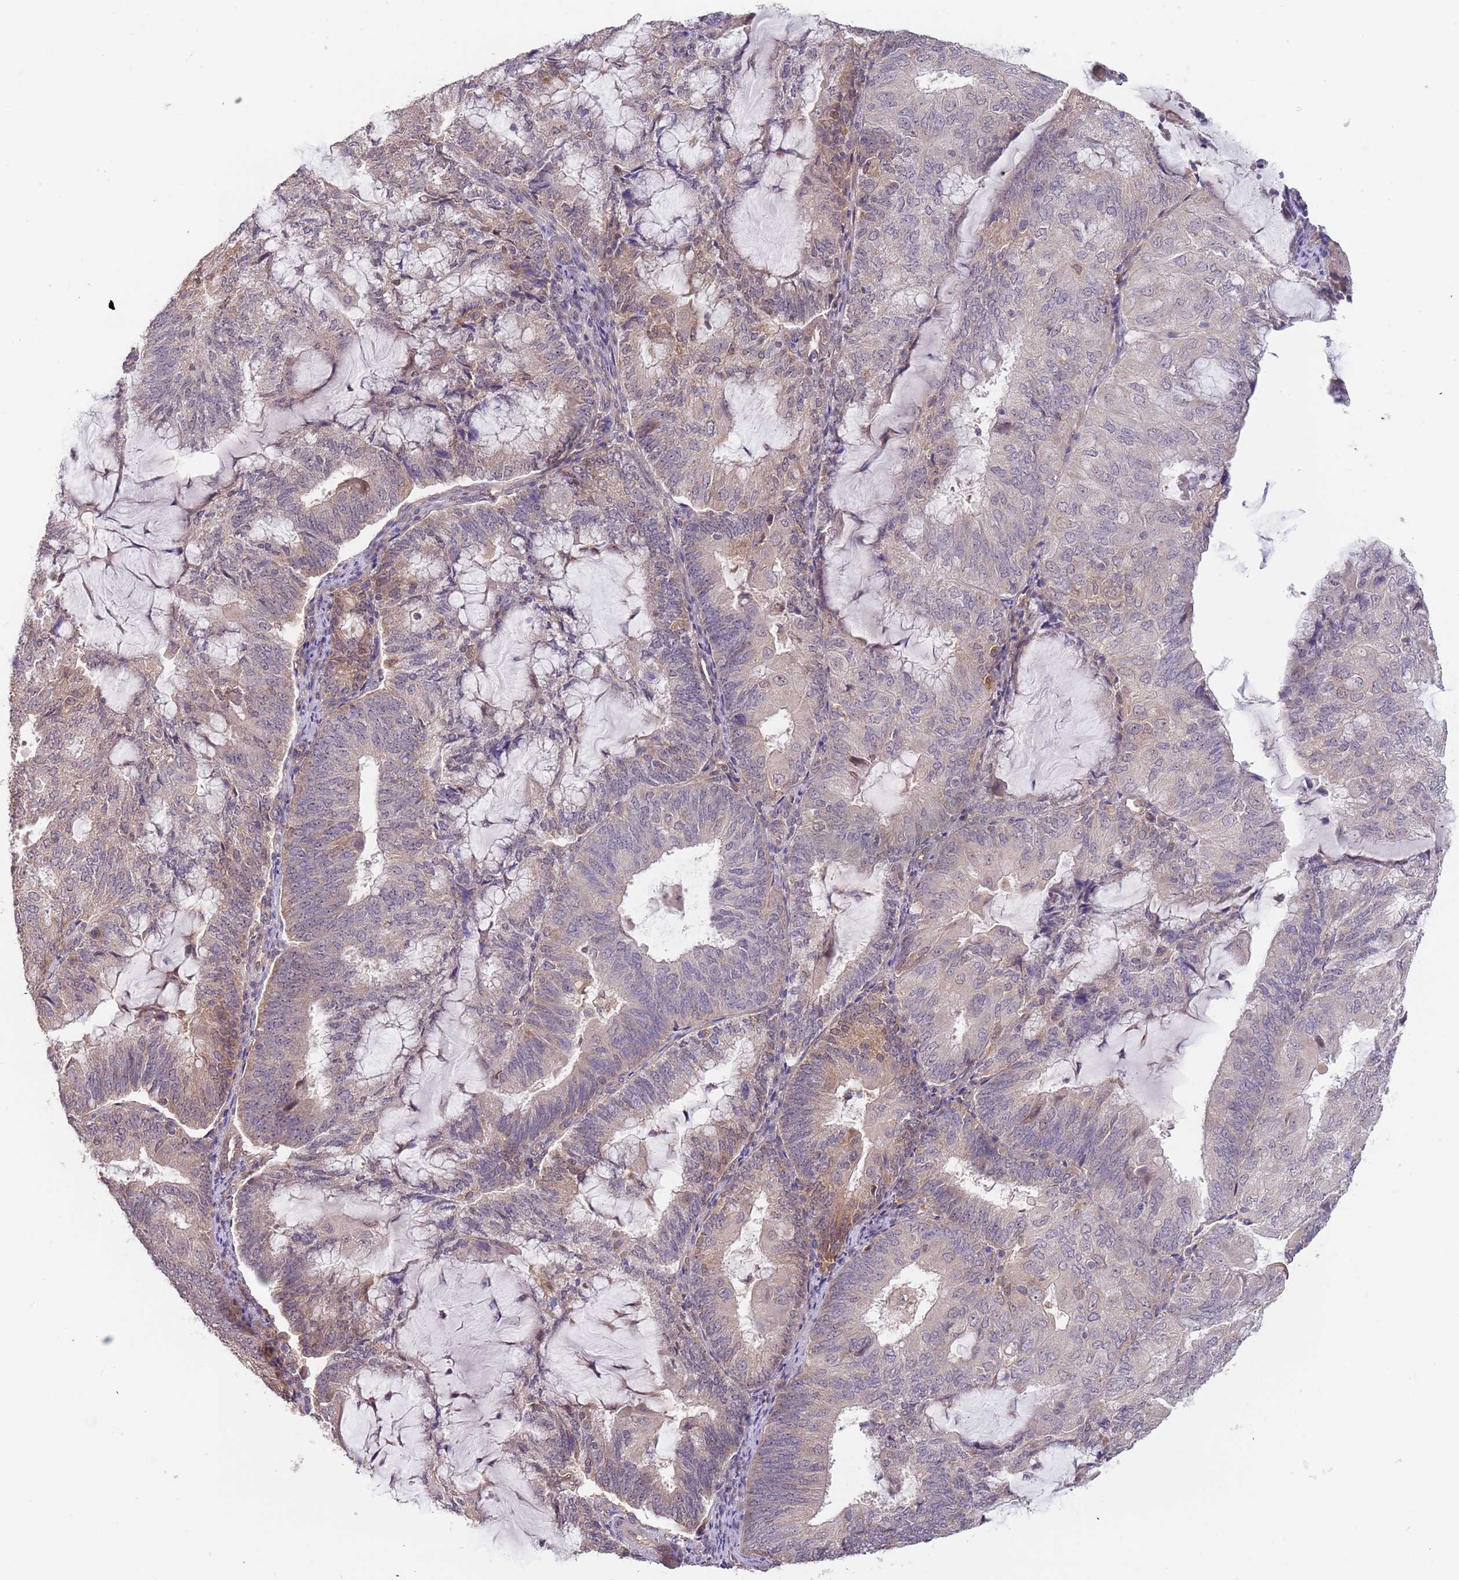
{"staining": {"intensity": "weak", "quantity": "25%-75%", "location": "cytoplasmic/membranous,nuclear"}, "tissue": "endometrial cancer", "cell_type": "Tumor cells", "image_type": "cancer", "snomed": [{"axis": "morphology", "description": "Adenocarcinoma, NOS"}, {"axis": "topography", "description": "Endometrium"}], "caption": "A histopathology image of adenocarcinoma (endometrial) stained for a protein exhibits weak cytoplasmic/membranous and nuclear brown staining in tumor cells. The staining was performed using DAB (3,3'-diaminobenzidine) to visualize the protein expression in brown, while the nuclei were stained in blue with hematoxylin (Magnification: 20x).", "gene": "TMEM64", "patient": {"sex": "female", "age": 81}}